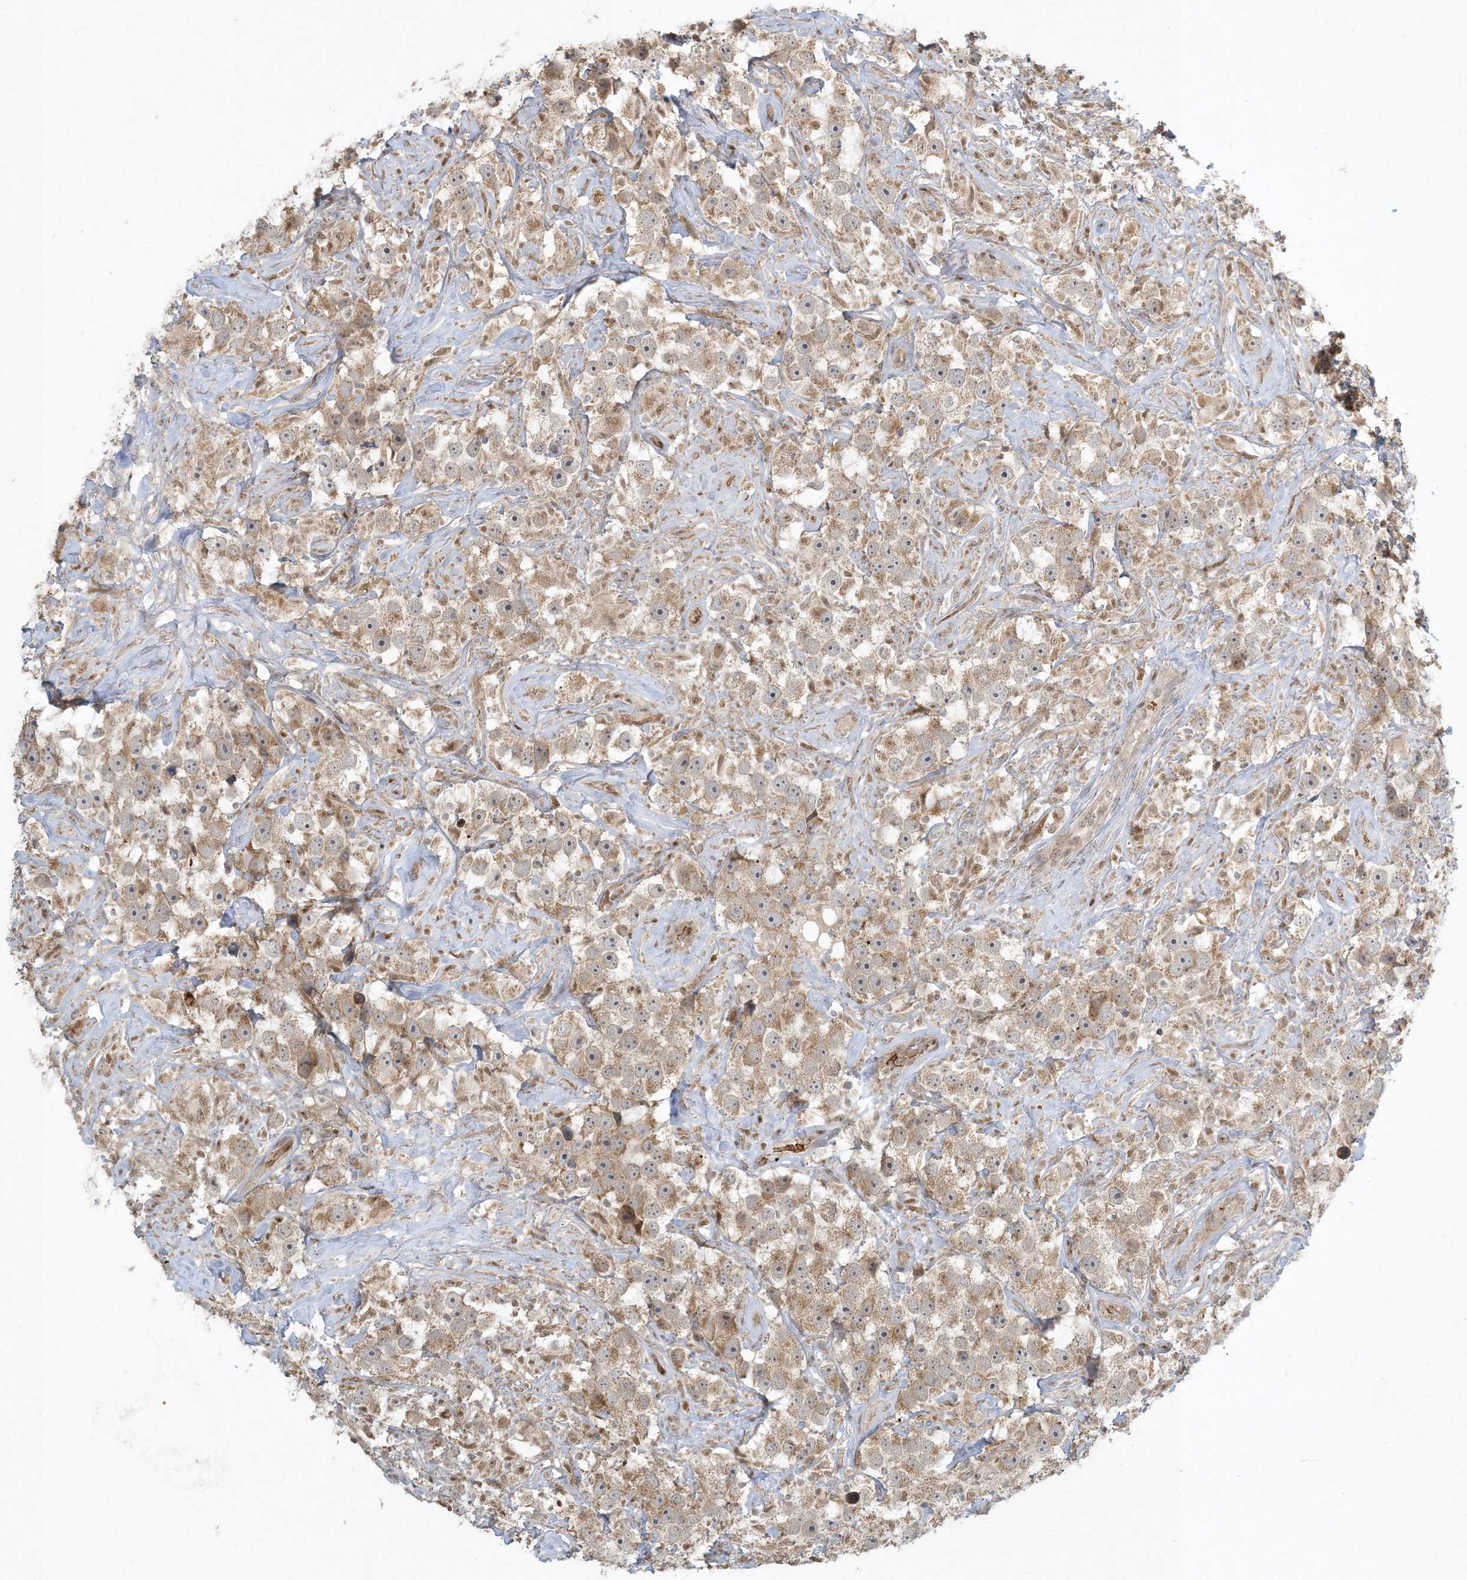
{"staining": {"intensity": "moderate", "quantity": ">75%", "location": "cytoplasmic/membranous"}, "tissue": "testis cancer", "cell_type": "Tumor cells", "image_type": "cancer", "snomed": [{"axis": "morphology", "description": "Seminoma, NOS"}, {"axis": "topography", "description": "Testis"}], "caption": "Protein staining of testis cancer tissue exhibits moderate cytoplasmic/membranous expression in approximately >75% of tumor cells.", "gene": "CTDNEP1", "patient": {"sex": "male", "age": 49}}